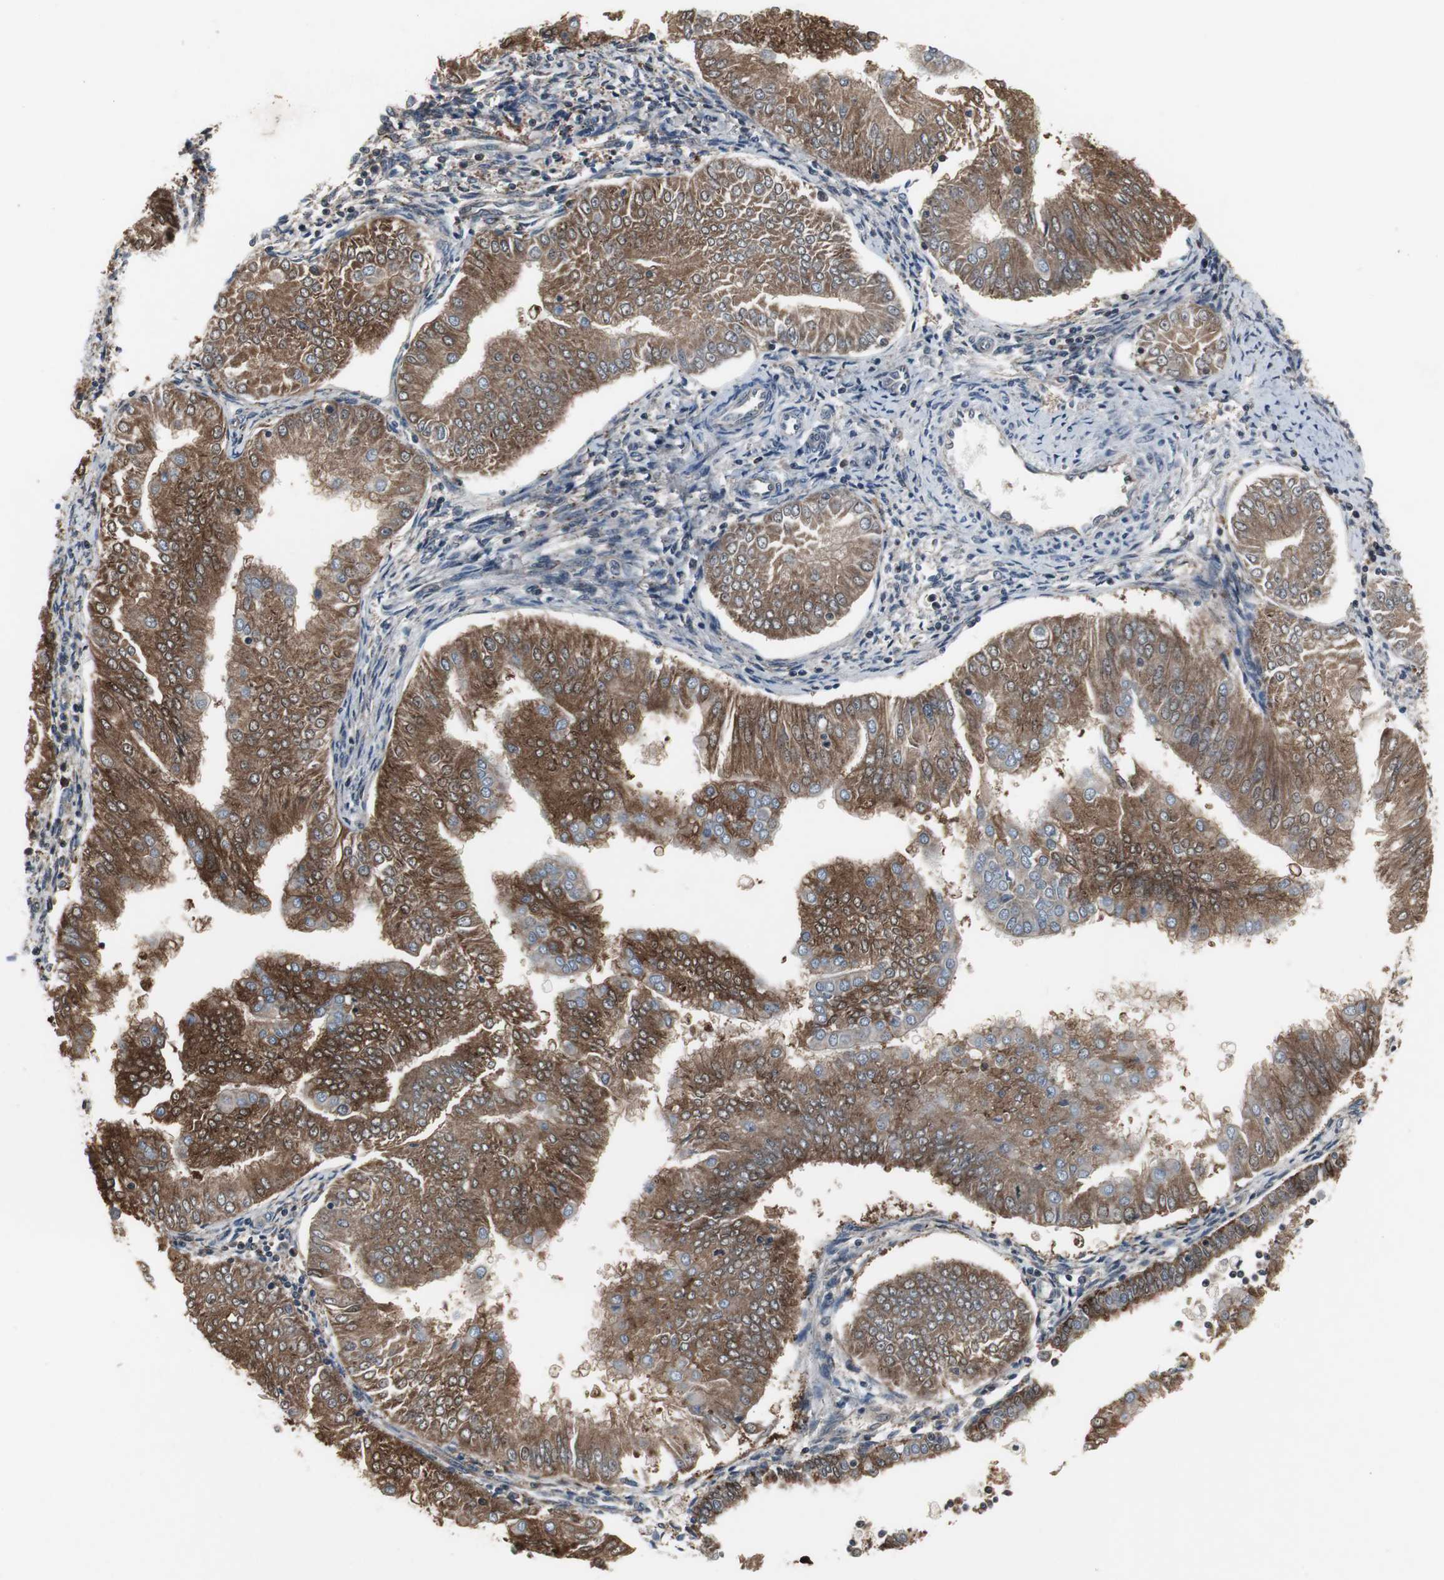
{"staining": {"intensity": "strong", "quantity": ">75%", "location": "cytoplasmic/membranous"}, "tissue": "endometrial cancer", "cell_type": "Tumor cells", "image_type": "cancer", "snomed": [{"axis": "morphology", "description": "Adenocarcinoma, NOS"}, {"axis": "topography", "description": "Endometrium"}], "caption": "Tumor cells exhibit strong cytoplasmic/membranous staining in about >75% of cells in endometrial cancer (adenocarcinoma).", "gene": "ZSCAN22", "patient": {"sex": "female", "age": 53}}